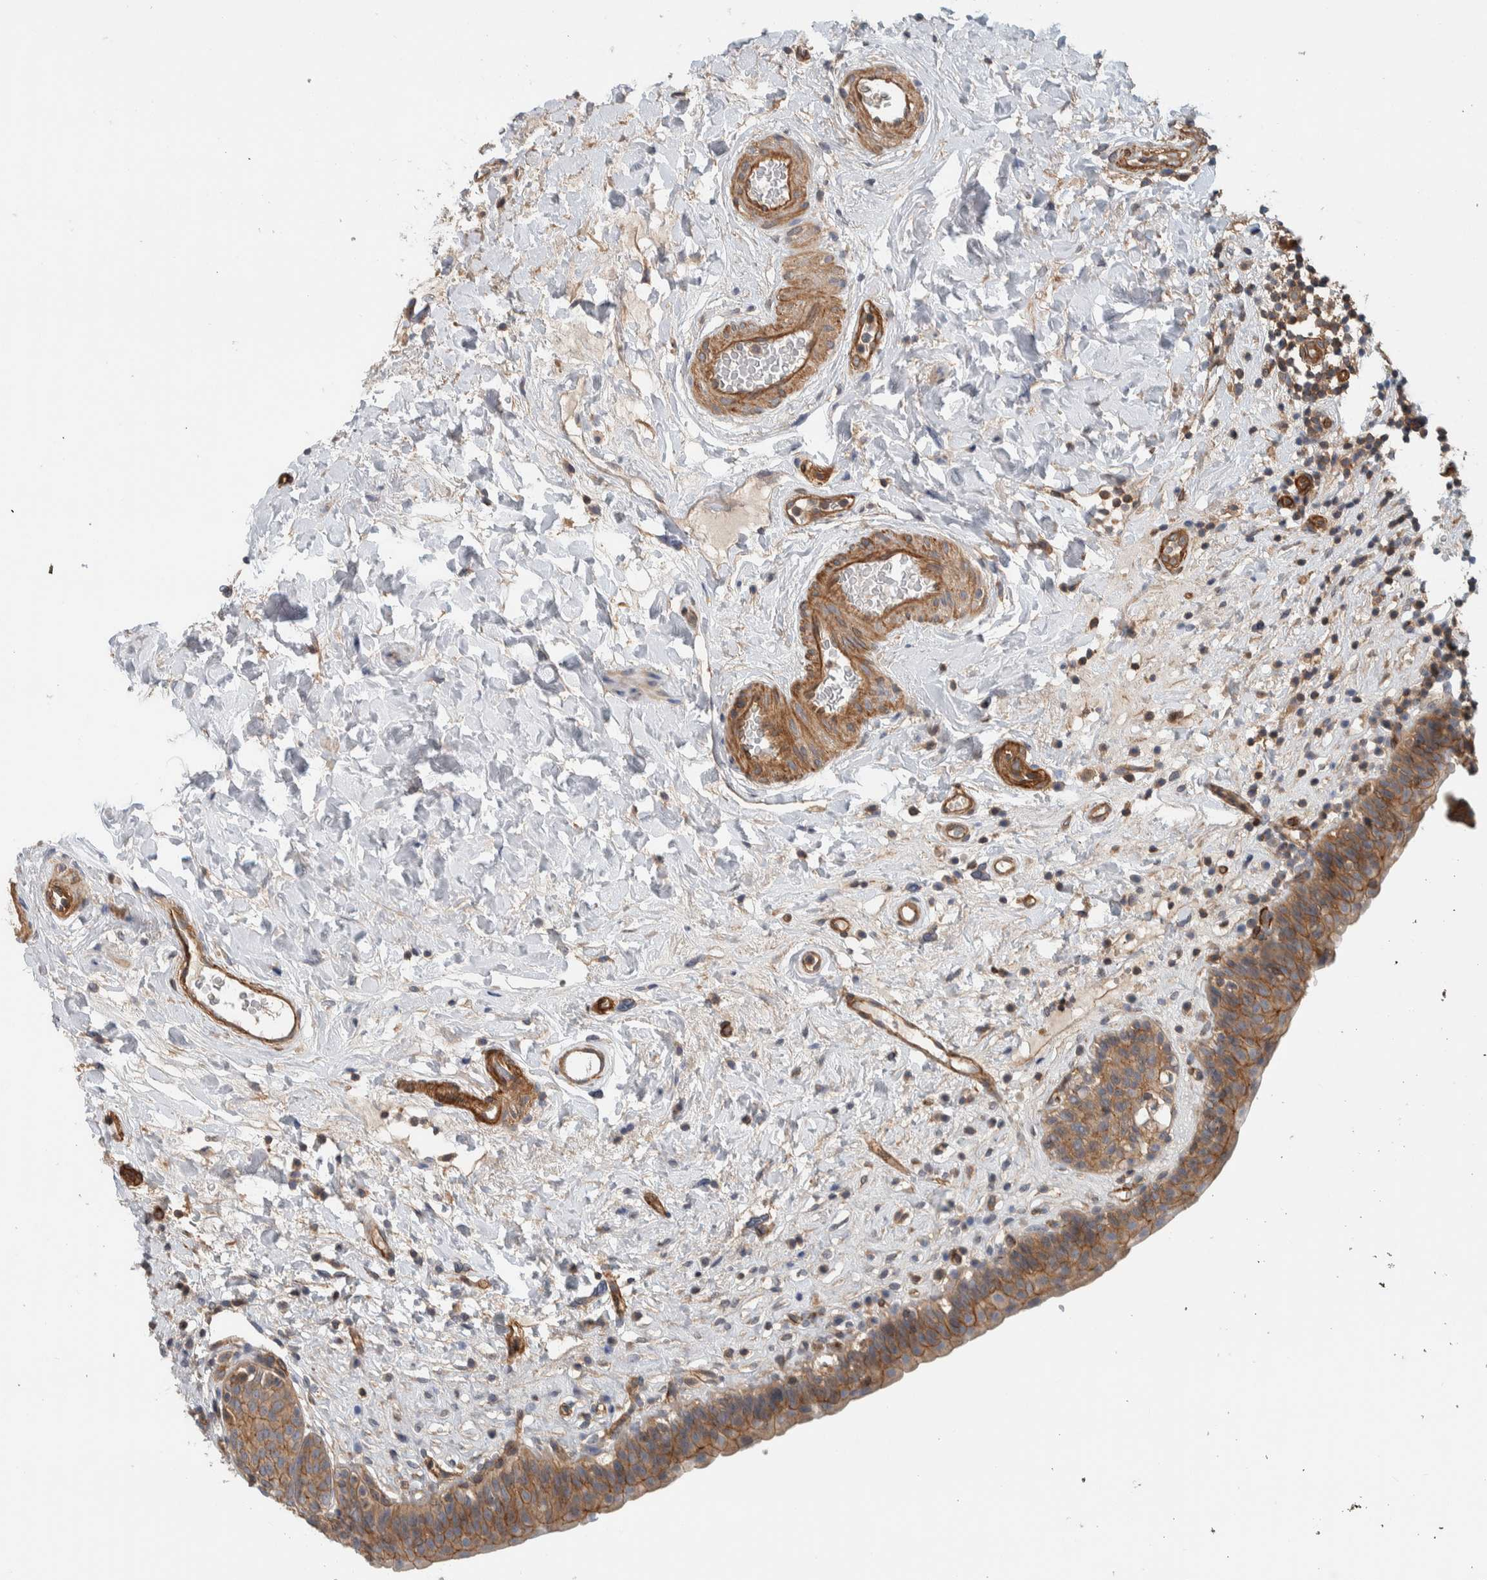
{"staining": {"intensity": "moderate", "quantity": ">75%", "location": "cytoplasmic/membranous"}, "tissue": "urinary bladder", "cell_type": "Urothelial cells", "image_type": "normal", "snomed": [{"axis": "morphology", "description": "Normal tissue, NOS"}, {"axis": "topography", "description": "Urinary bladder"}], "caption": "Protein expression analysis of unremarkable human urinary bladder reveals moderate cytoplasmic/membranous staining in about >75% of urothelial cells.", "gene": "MPRIP", "patient": {"sex": "male", "age": 83}}